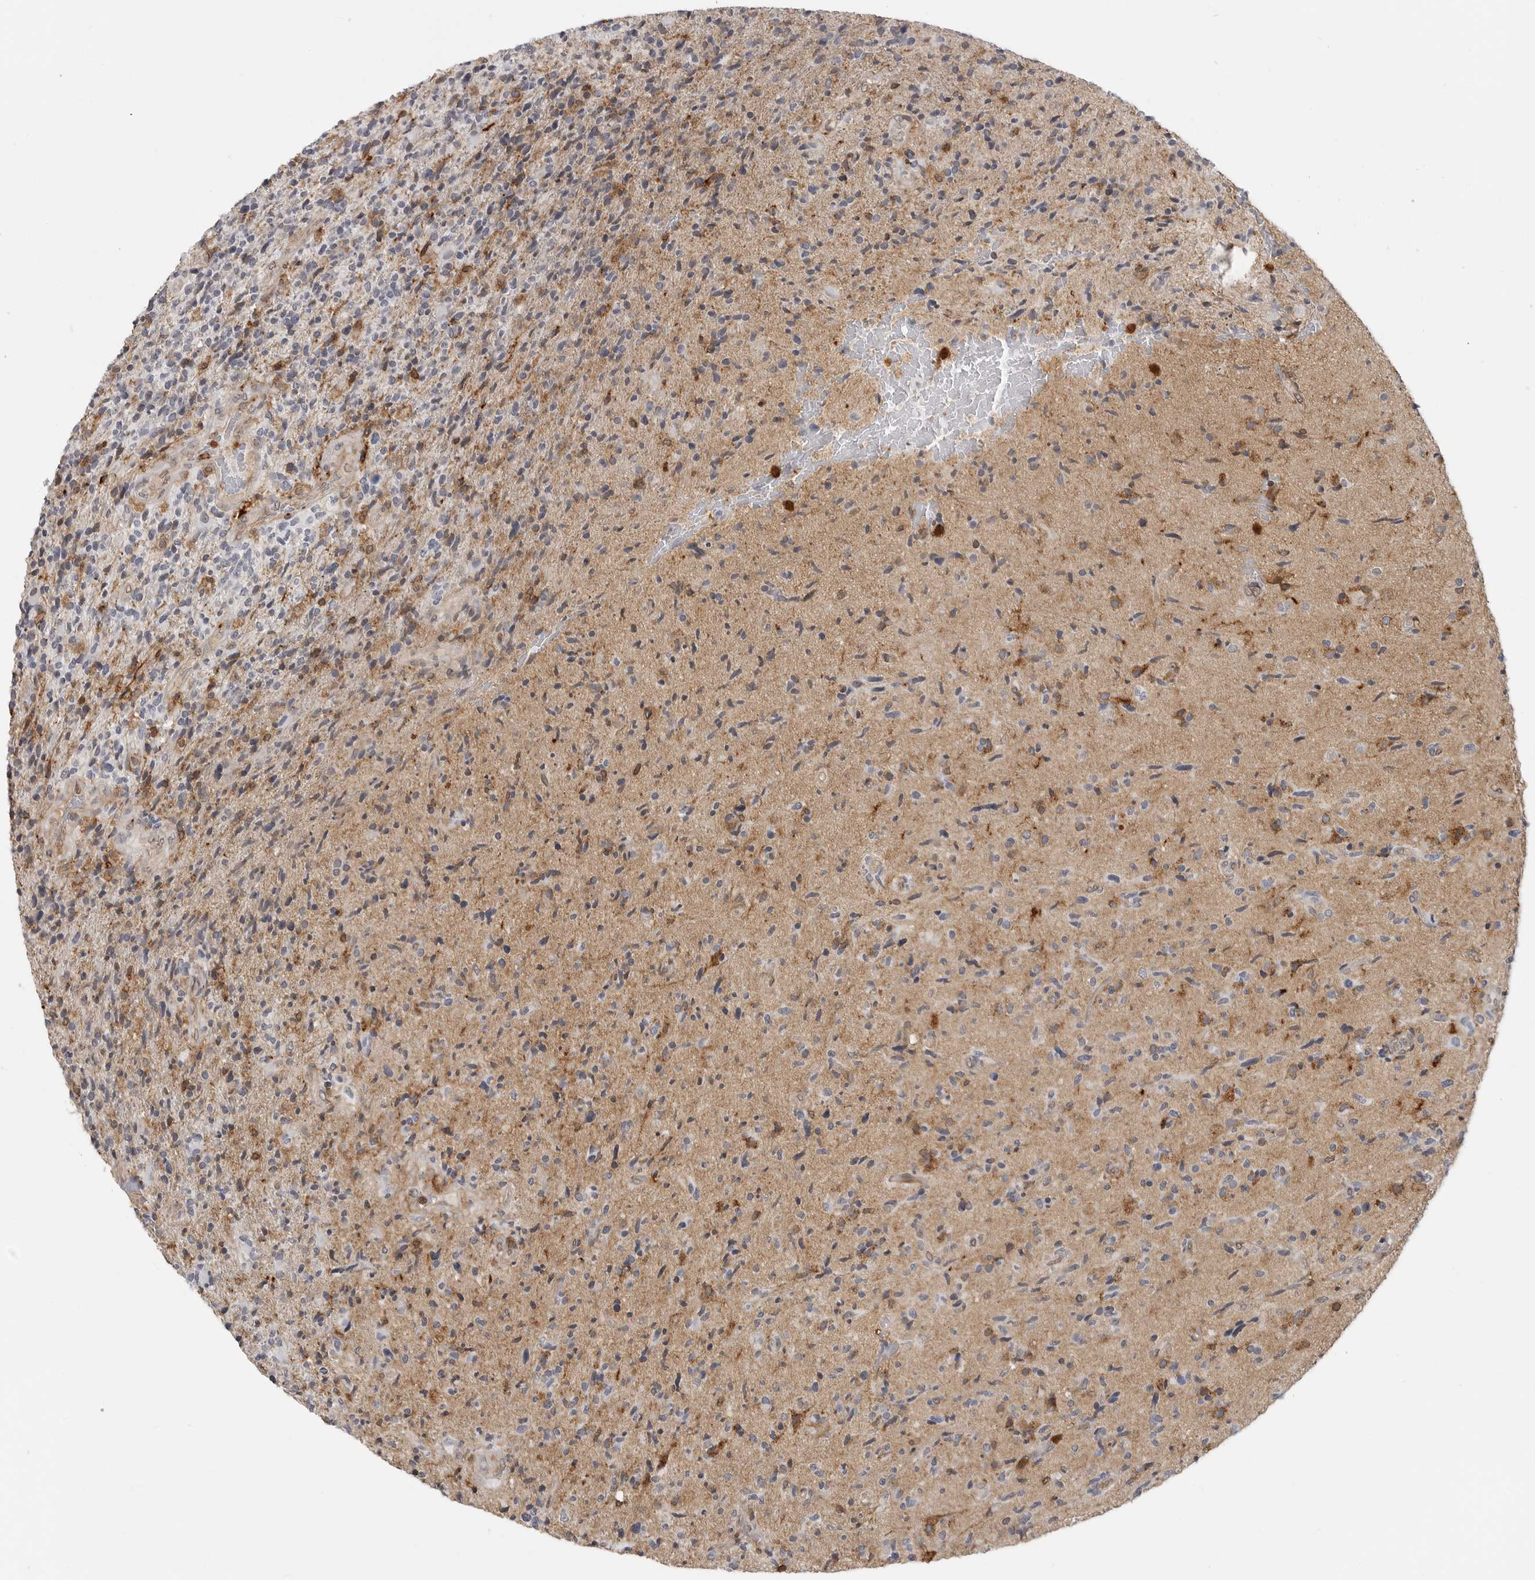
{"staining": {"intensity": "moderate", "quantity": "<25%", "location": "cytoplasmic/membranous"}, "tissue": "glioma", "cell_type": "Tumor cells", "image_type": "cancer", "snomed": [{"axis": "morphology", "description": "Glioma, malignant, High grade"}, {"axis": "topography", "description": "Brain"}], "caption": "This micrograph shows IHC staining of glioma, with low moderate cytoplasmic/membranous positivity in approximately <25% of tumor cells.", "gene": "ANXA11", "patient": {"sex": "male", "age": 72}}